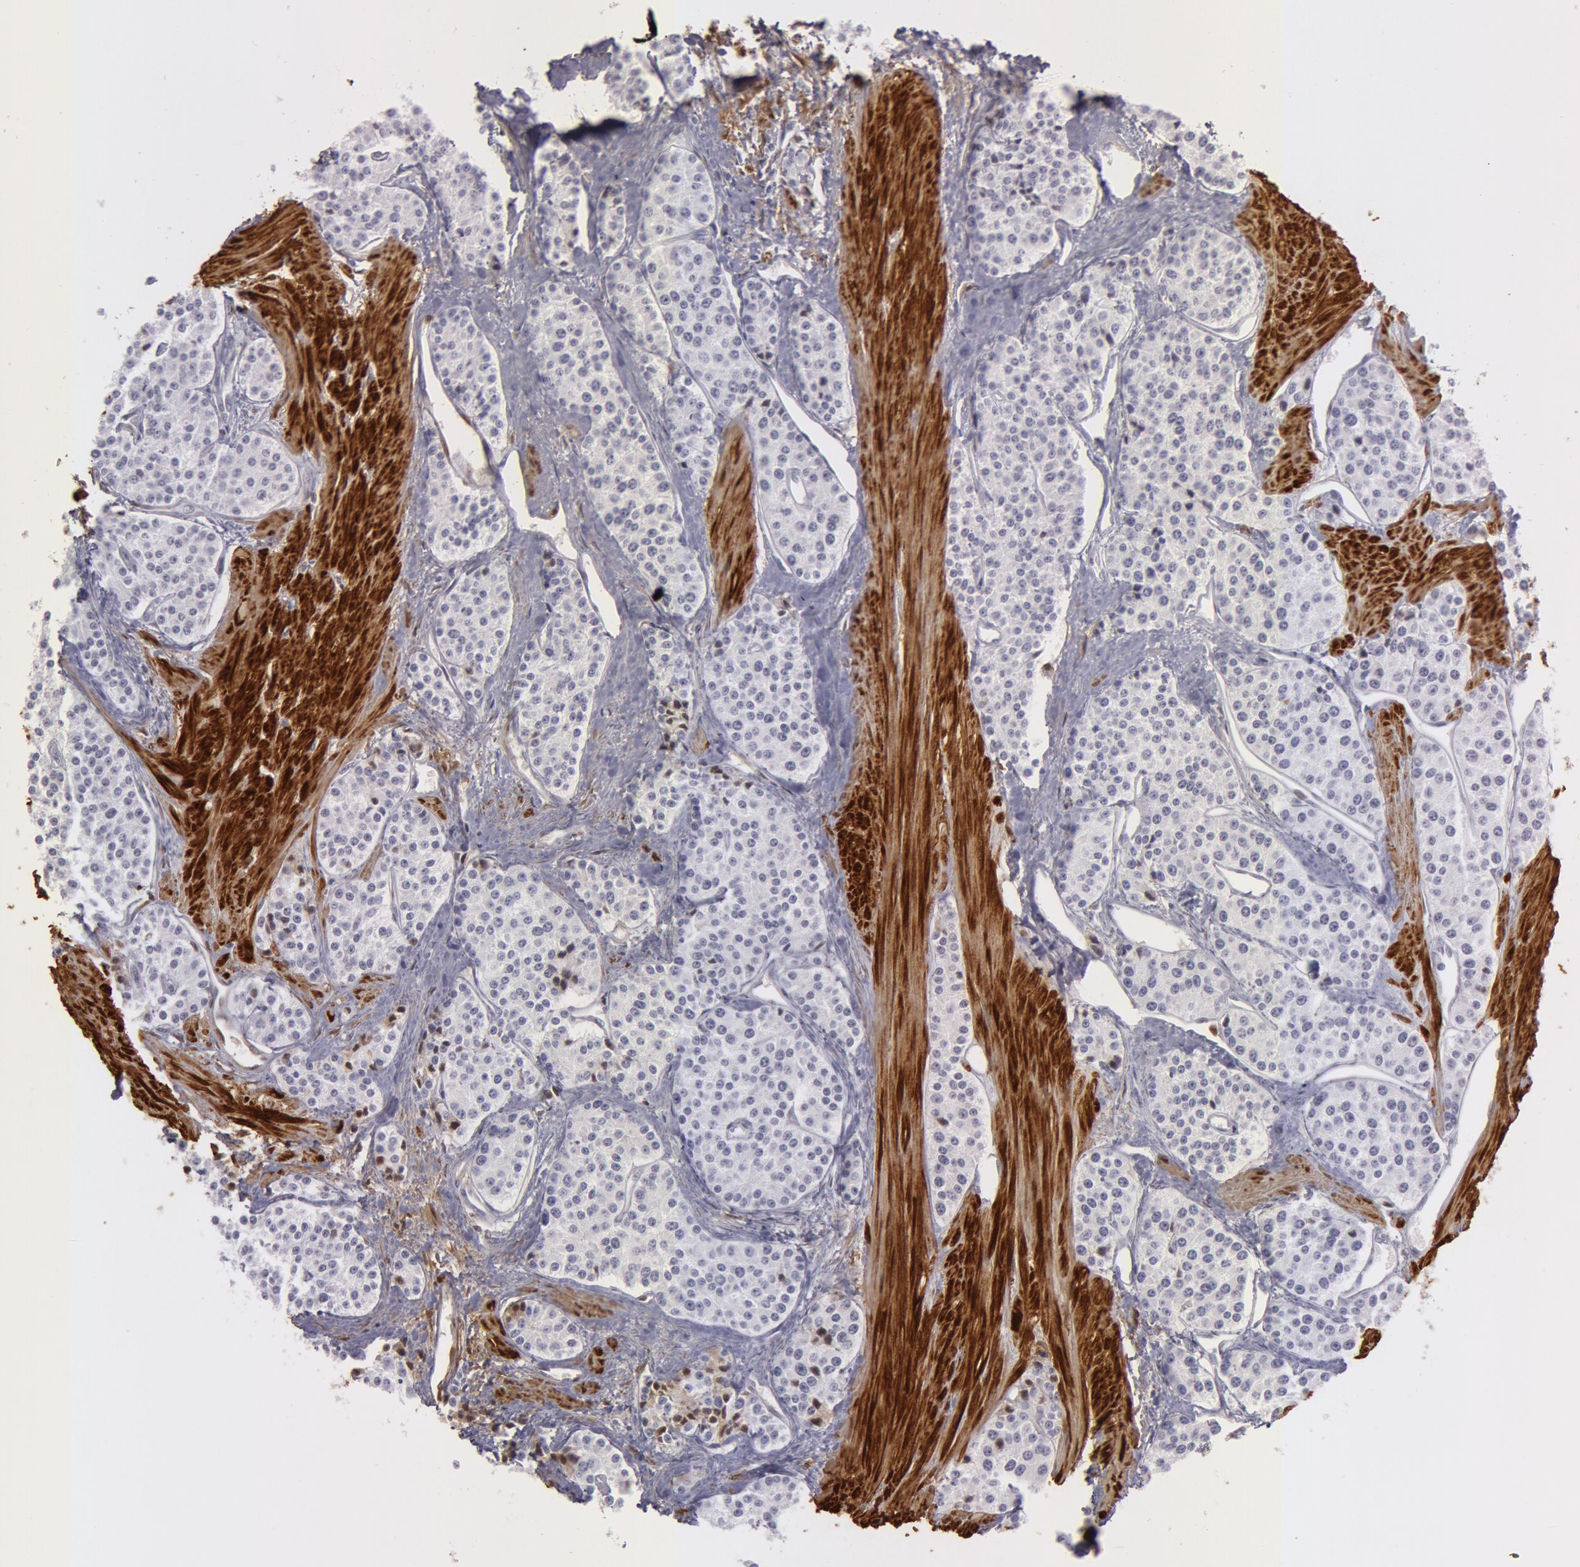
{"staining": {"intensity": "negative", "quantity": "none", "location": "none"}, "tissue": "carcinoid", "cell_type": "Tumor cells", "image_type": "cancer", "snomed": [{"axis": "morphology", "description": "Carcinoid, malignant, NOS"}, {"axis": "topography", "description": "Stomach"}], "caption": "A micrograph of carcinoid stained for a protein reveals no brown staining in tumor cells.", "gene": "TAGLN", "patient": {"sex": "female", "age": 76}}